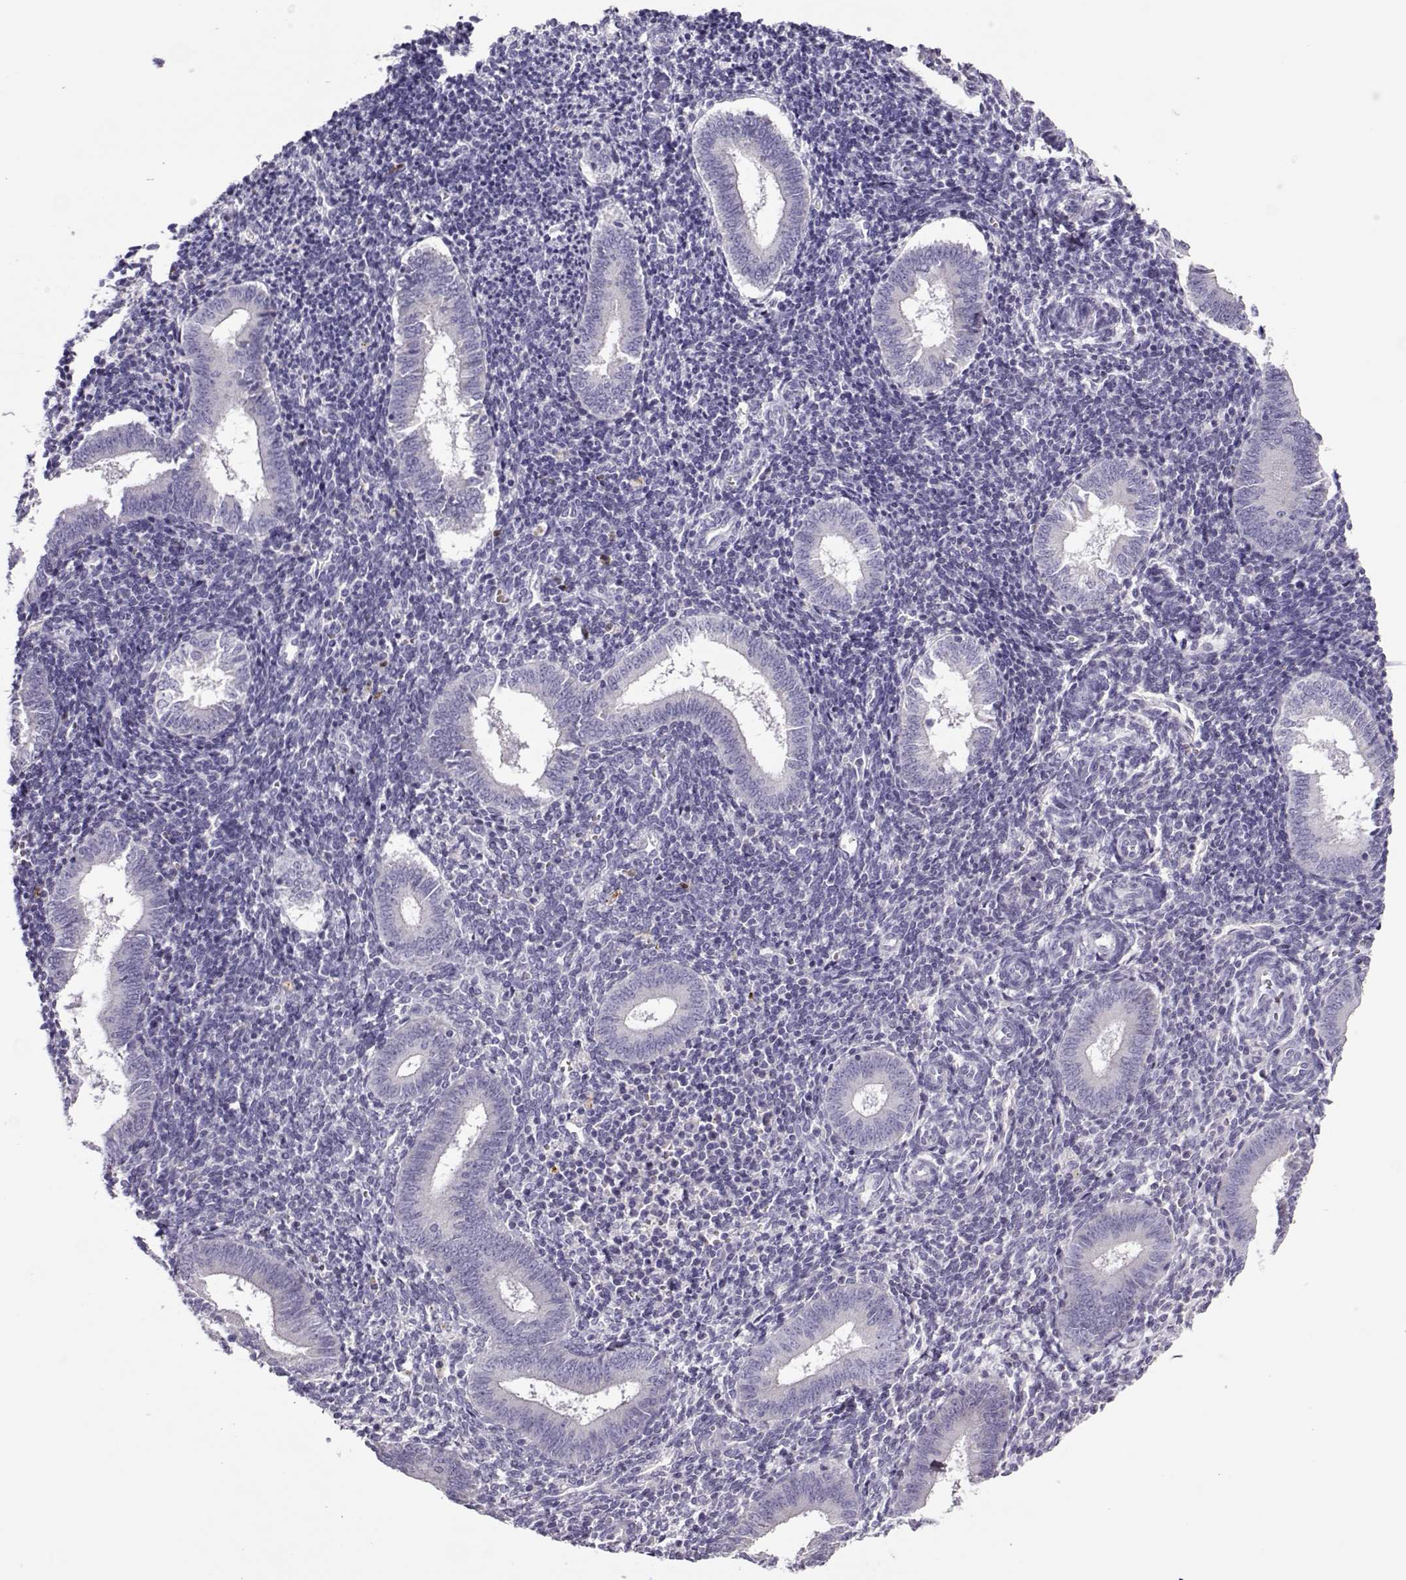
{"staining": {"intensity": "negative", "quantity": "none", "location": "none"}, "tissue": "endometrium", "cell_type": "Cells in endometrial stroma", "image_type": "normal", "snomed": [{"axis": "morphology", "description": "Normal tissue, NOS"}, {"axis": "topography", "description": "Endometrium"}], "caption": "Endometrium stained for a protein using IHC exhibits no positivity cells in endometrial stroma.", "gene": "LINGO1", "patient": {"sex": "female", "age": 25}}